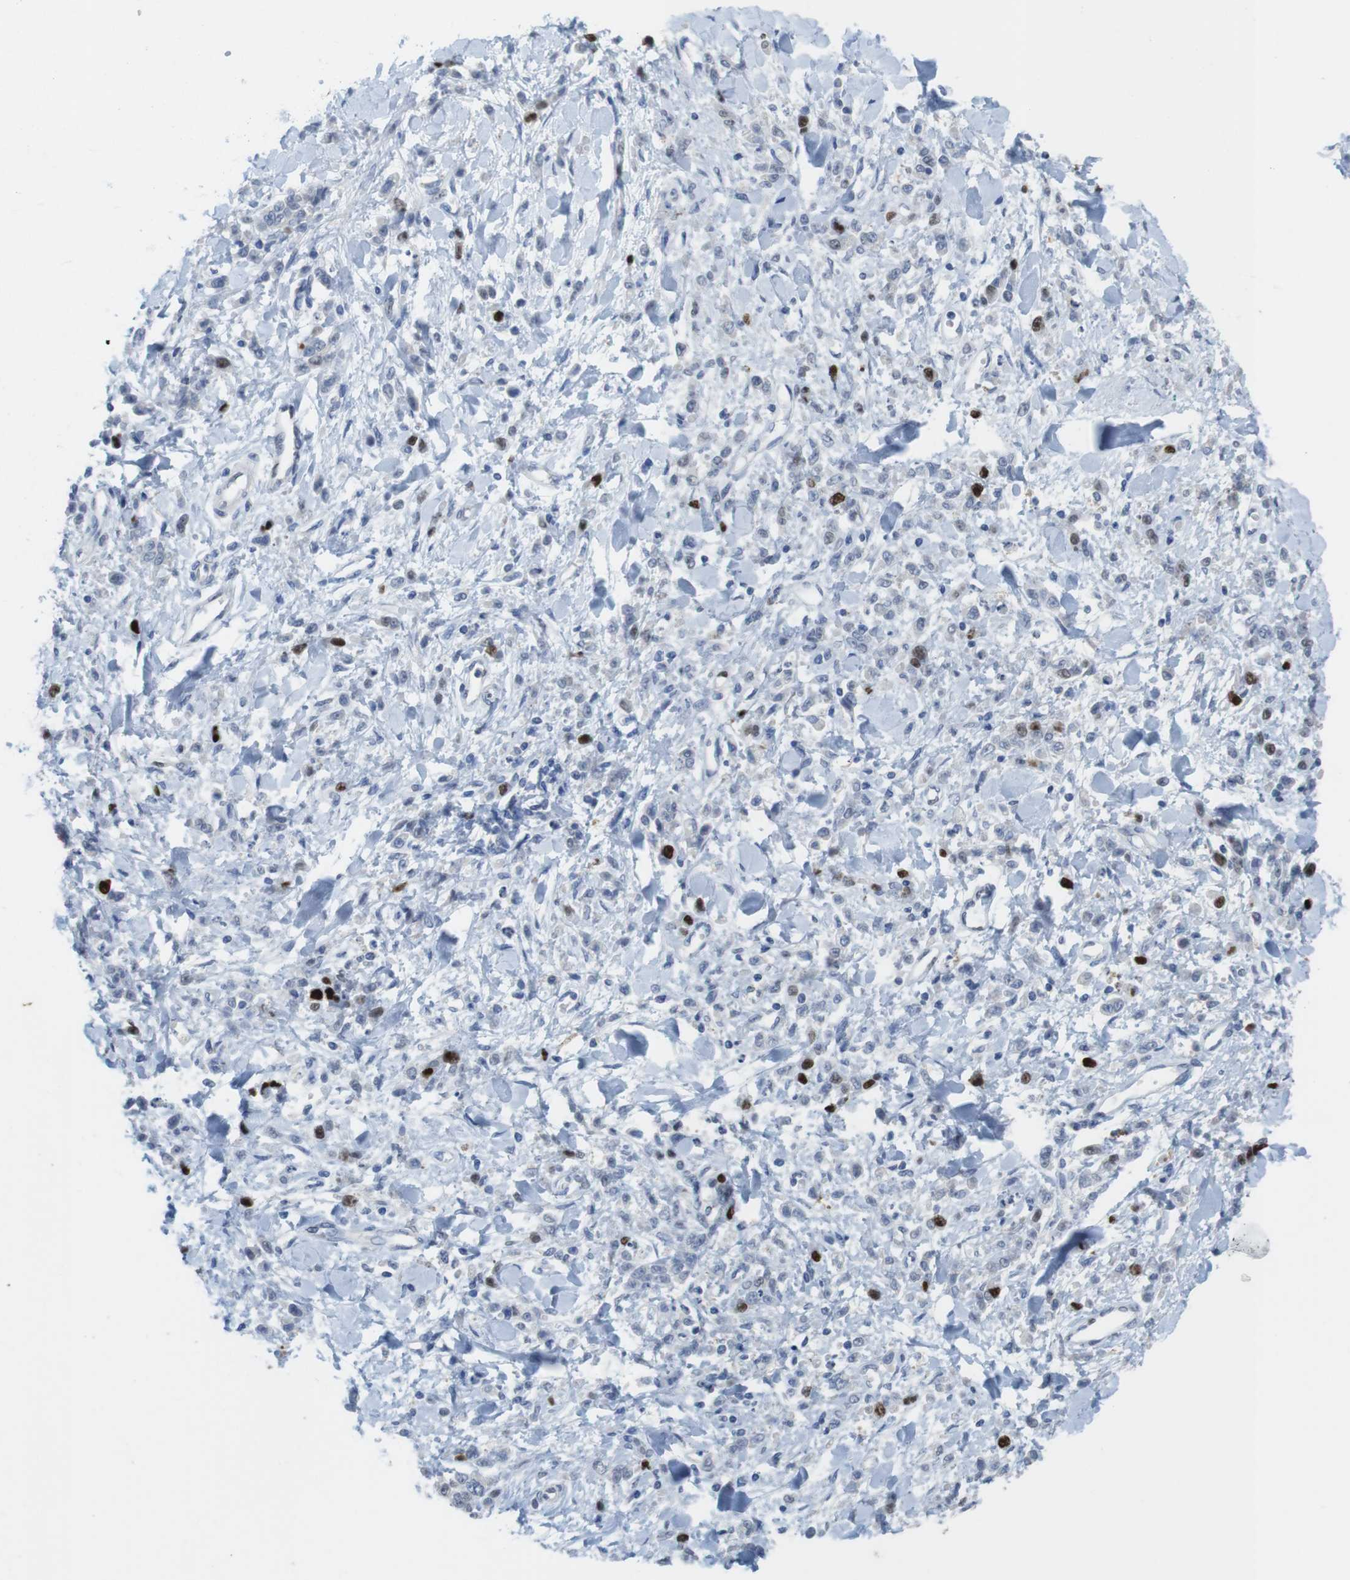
{"staining": {"intensity": "strong", "quantity": "<25%", "location": "nuclear"}, "tissue": "stomach cancer", "cell_type": "Tumor cells", "image_type": "cancer", "snomed": [{"axis": "morphology", "description": "Normal tissue, NOS"}, {"axis": "morphology", "description": "Adenocarcinoma, NOS"}, {"axis": "topography", "description": "Stomach"}], "caption": "Strong nuclear expression for a protein is seen in about <25% of tumor cells of stomach adenocarcinoma using immunohistochemistry.", "gene": "KPNA2", "patient": {"sex": "male", "age": 82}}